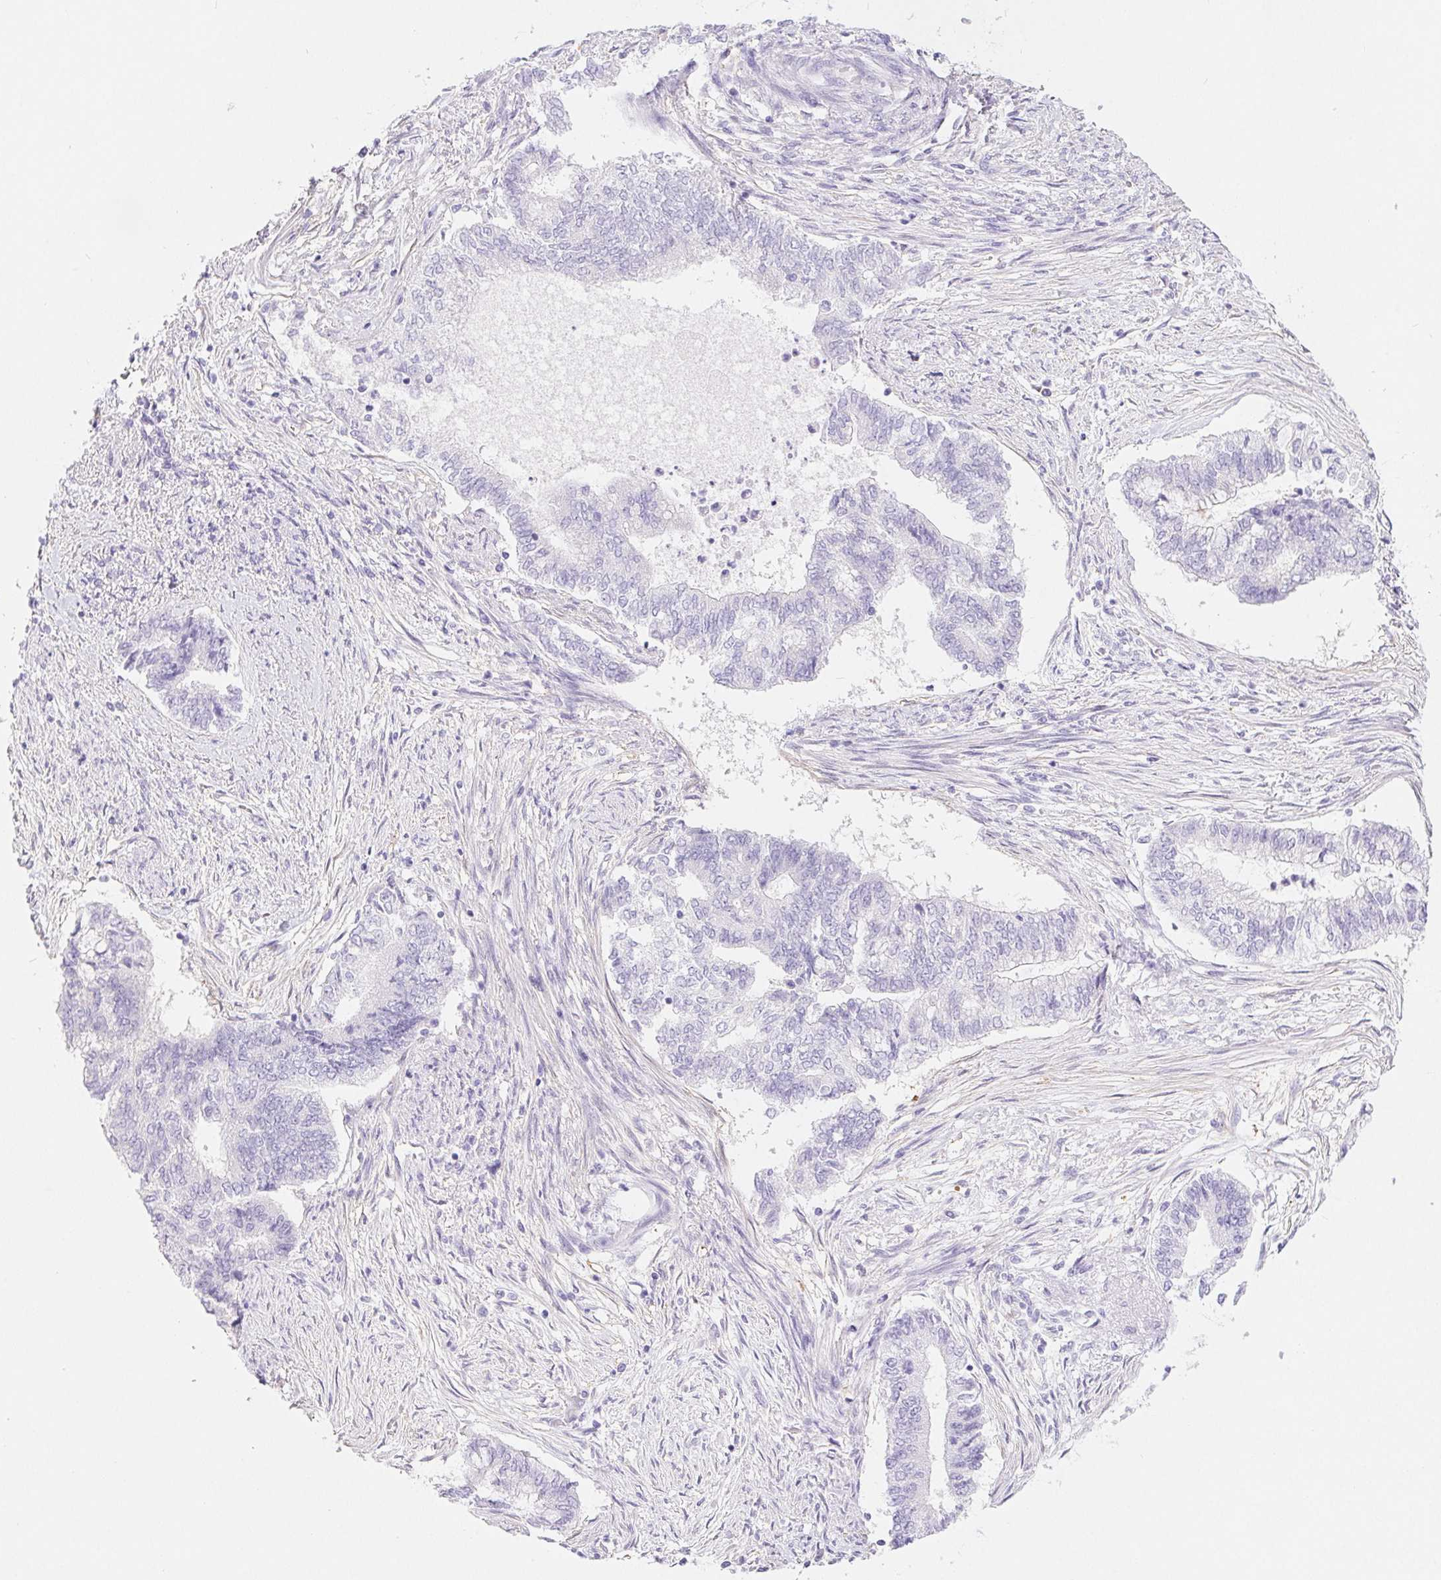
{"staining": {"intensity": "negative", "quantity": "none", "location": "none"}, "tissue": "endometrial cancer", "cell_type": "Tumor cells", "image_type": "cancer", "snomed": [{"axis": "morphology", "description": "Adenocarcinoma, NOS"}, {"axis": "topography", "description": "Endometrium"}], "caption": "This is an IHC photomicrograph of human endometrial cancer (adenocarcinoma). There is no staining in tumor cells.", "gene": "PNLIP", "patient": {"sex": "female", "age": 65}}